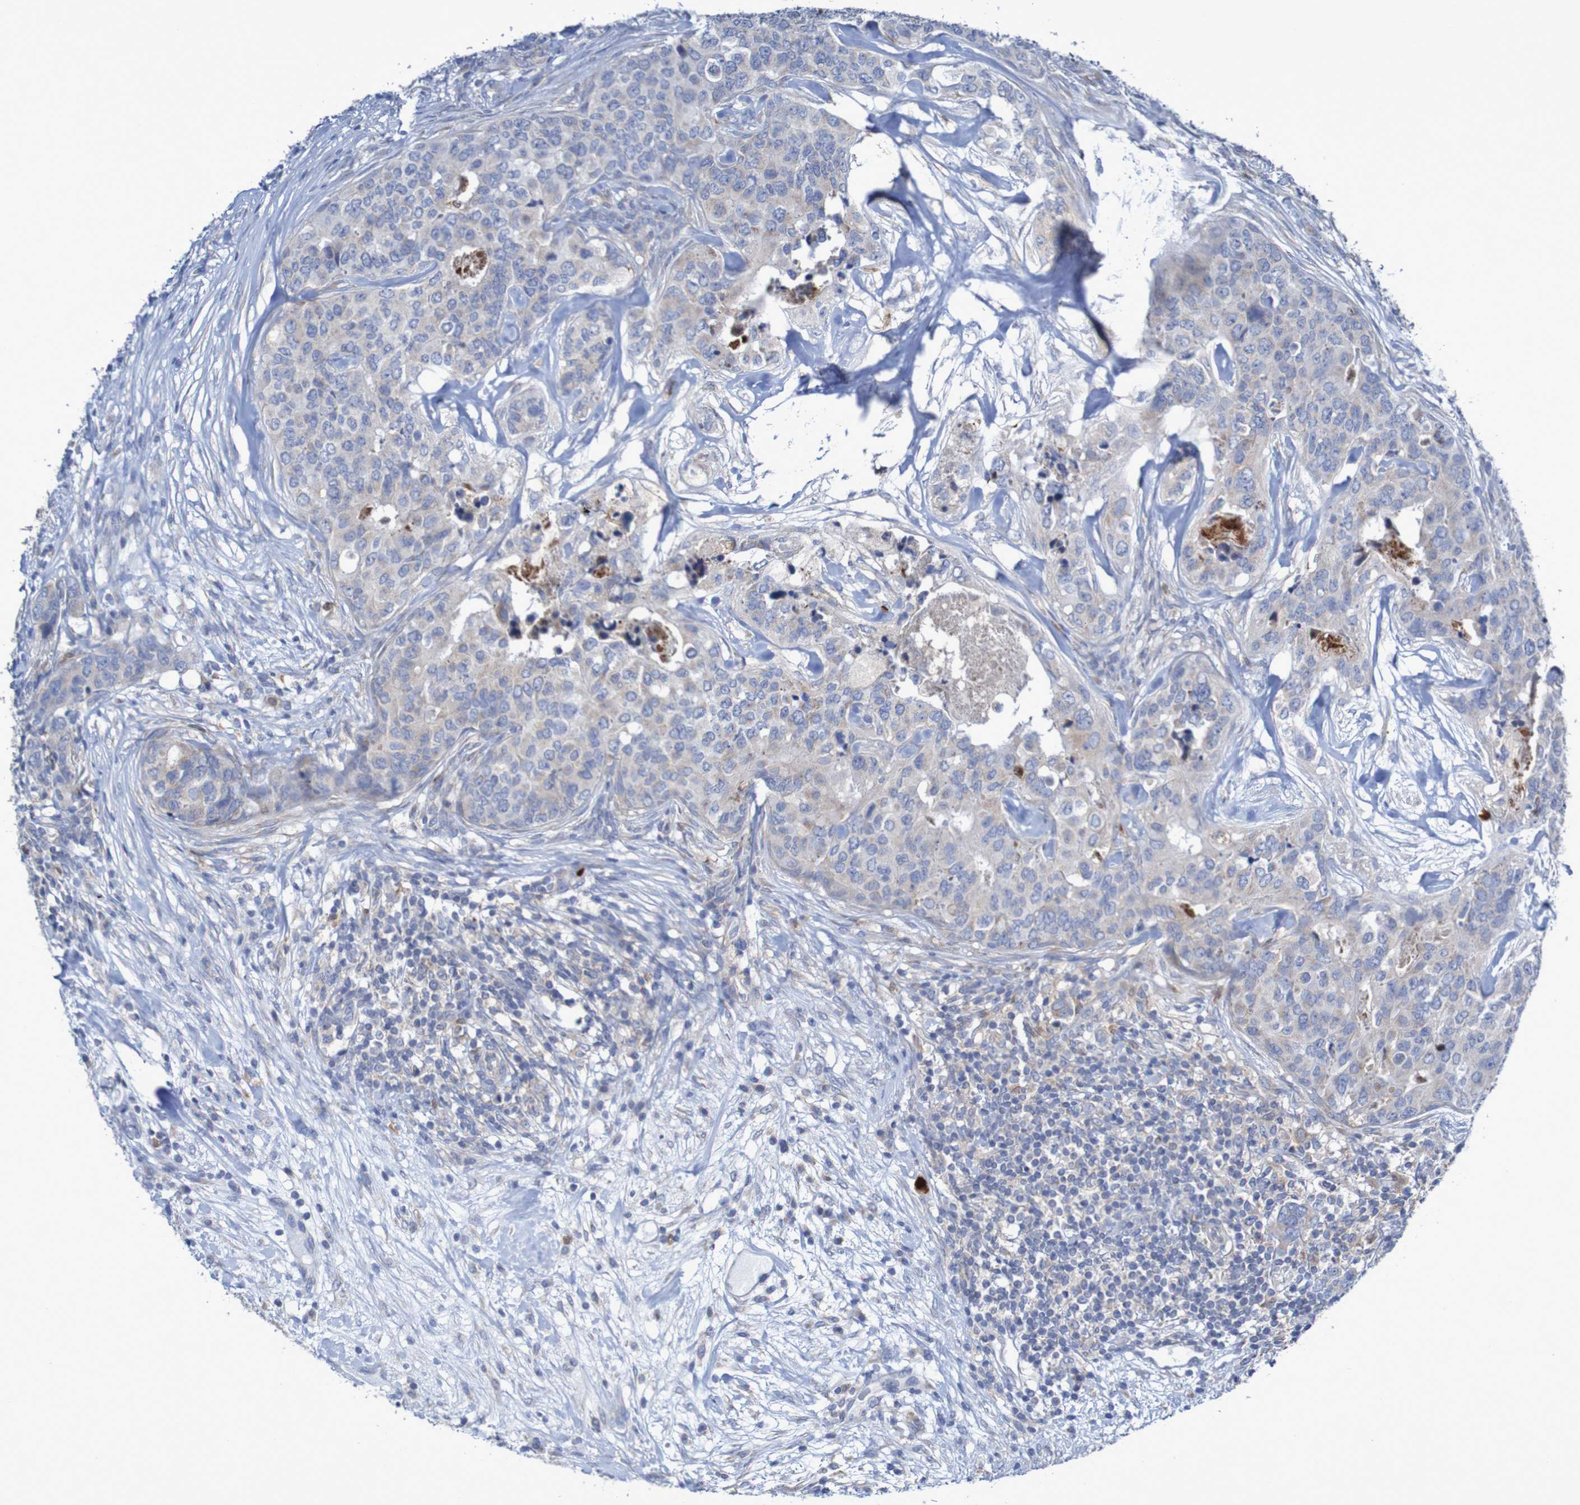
{"staining": {"intensity": "weak", "quantity": ">75%", "location": "cytoplasmic/membranous"}, "tissue": "breast cancer", "cell_type": "Tumor cells", "image_type": "cancer", "snomed": [{"axis": "morphology", "description": "Lobular carcinoma"}, {"axis": "topography", "description": "Breast"}], "caption": "Approximately >75% of tumor cells in breast lobular carcinoma exhibit weak cytoplasmic/membranous protein positivity as visualized by brown immunohistochemical staining.", "gene": "PARP4", "patient": {"sex": "female", "age": 59}}